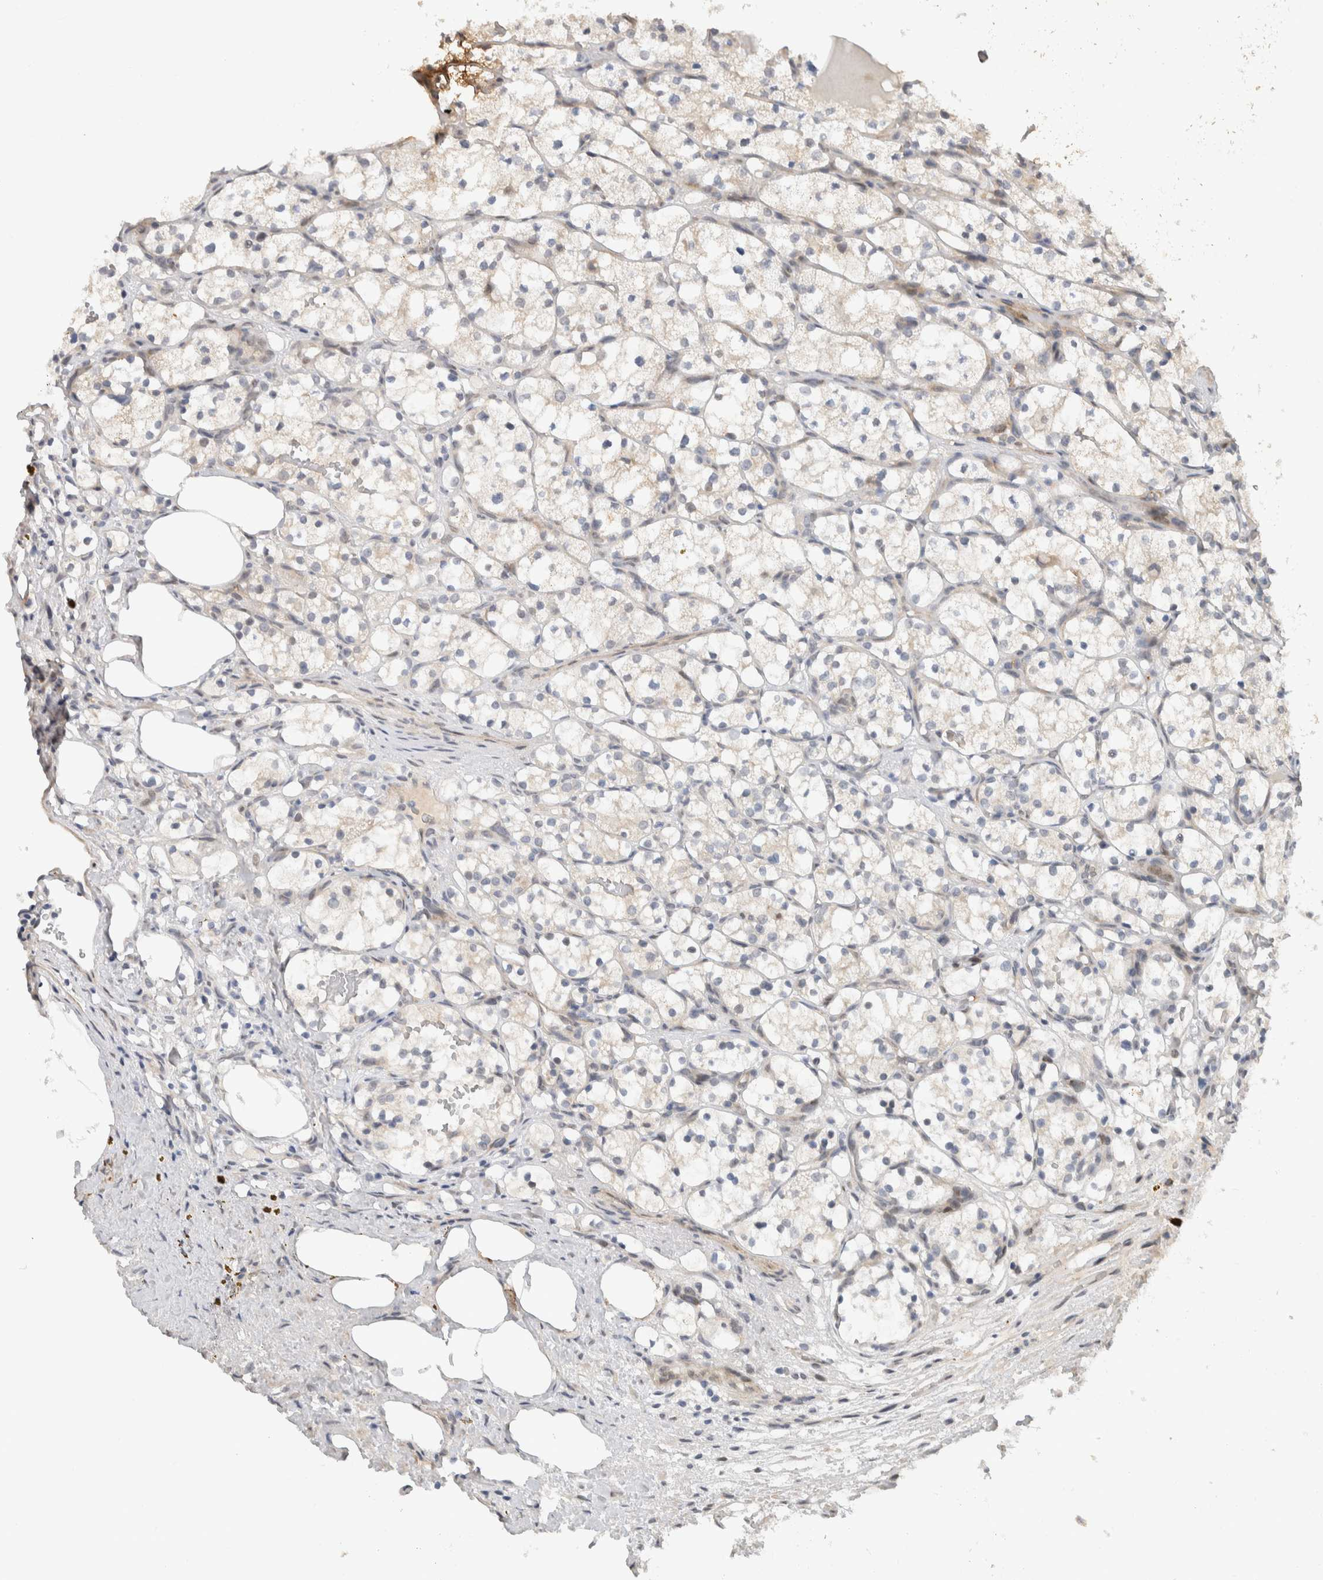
{"staining": {"intensity": "negative", "quantity": "none", "location": "none"}, "tissue": "renal cancer", "cell_type": "Tumor cells", "image_type": "cancer", "snomed": [{"axis": "morphology", "description": "Adenocarcinoma, NOS"}, {"axis": "topography", "description": "Kidney"}], "caption": "An IHC photomicrograph of adenocarcinoma (renal) is shown. There is no staining in tumor cells of adenocarcinoma (renal).", "gene": "CYSRT1", "patient": {"sex": "female", "age": 69}}